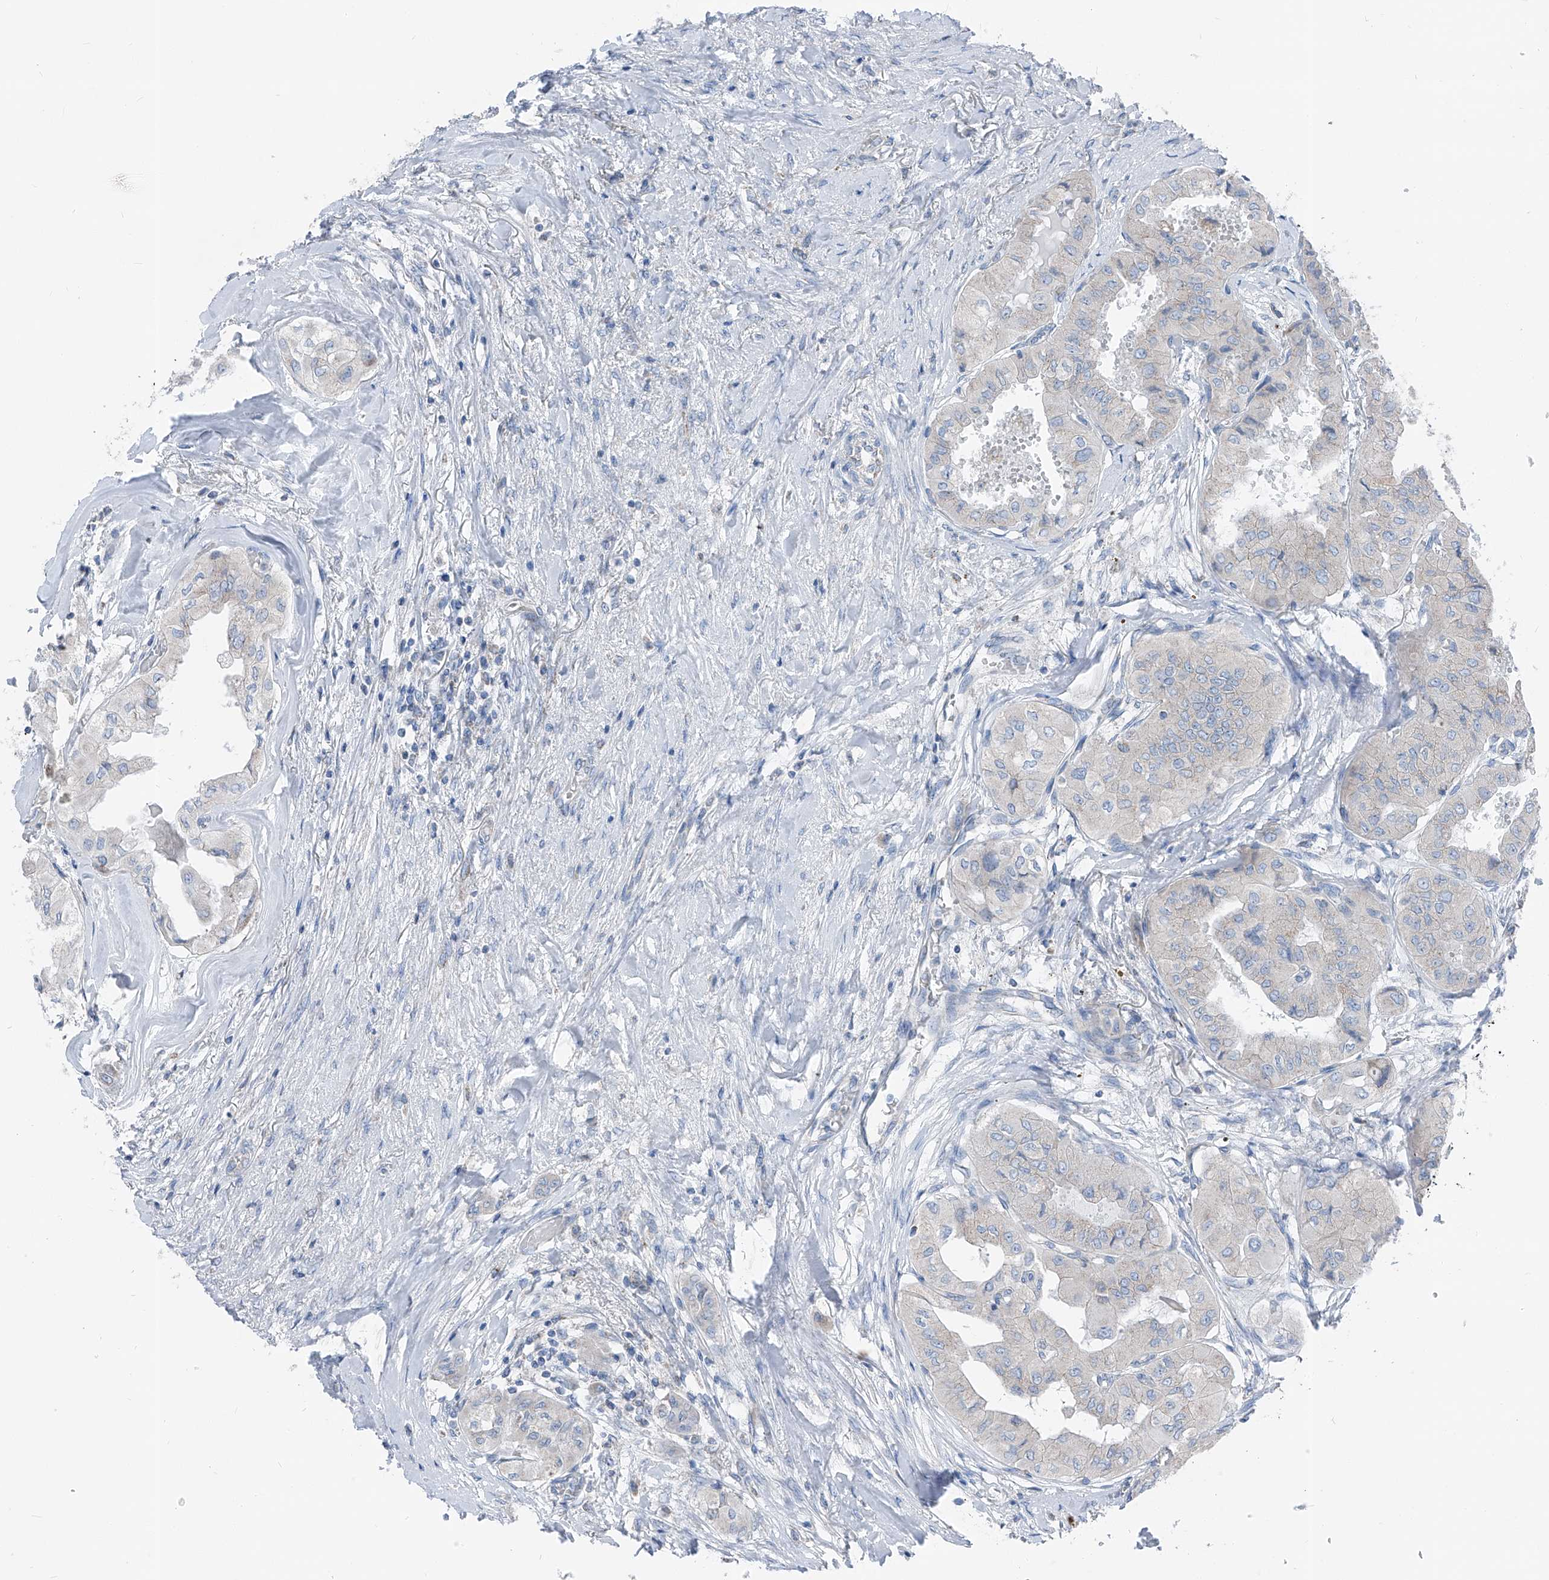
{"staining": {"intensity": "negative", "quantity": "none", "location": "none"}, "tissue": "thyroid cancer", "cell_type": "Tumor cells", "image_type": "cancer", "snomed": [{"axis": "morphology", "description": "Papillary adenocarcinoma, NOS"}, {"axis": "topography", "description": "Thyroid gland"}], "caption": "This is an immunohistochemistry photomicrograph of thyroid papillary adenocarcinoma. There is no positivity in tumor cells.", "gene": "AGPS", "patient": {"sex": "female", "age": 59}}